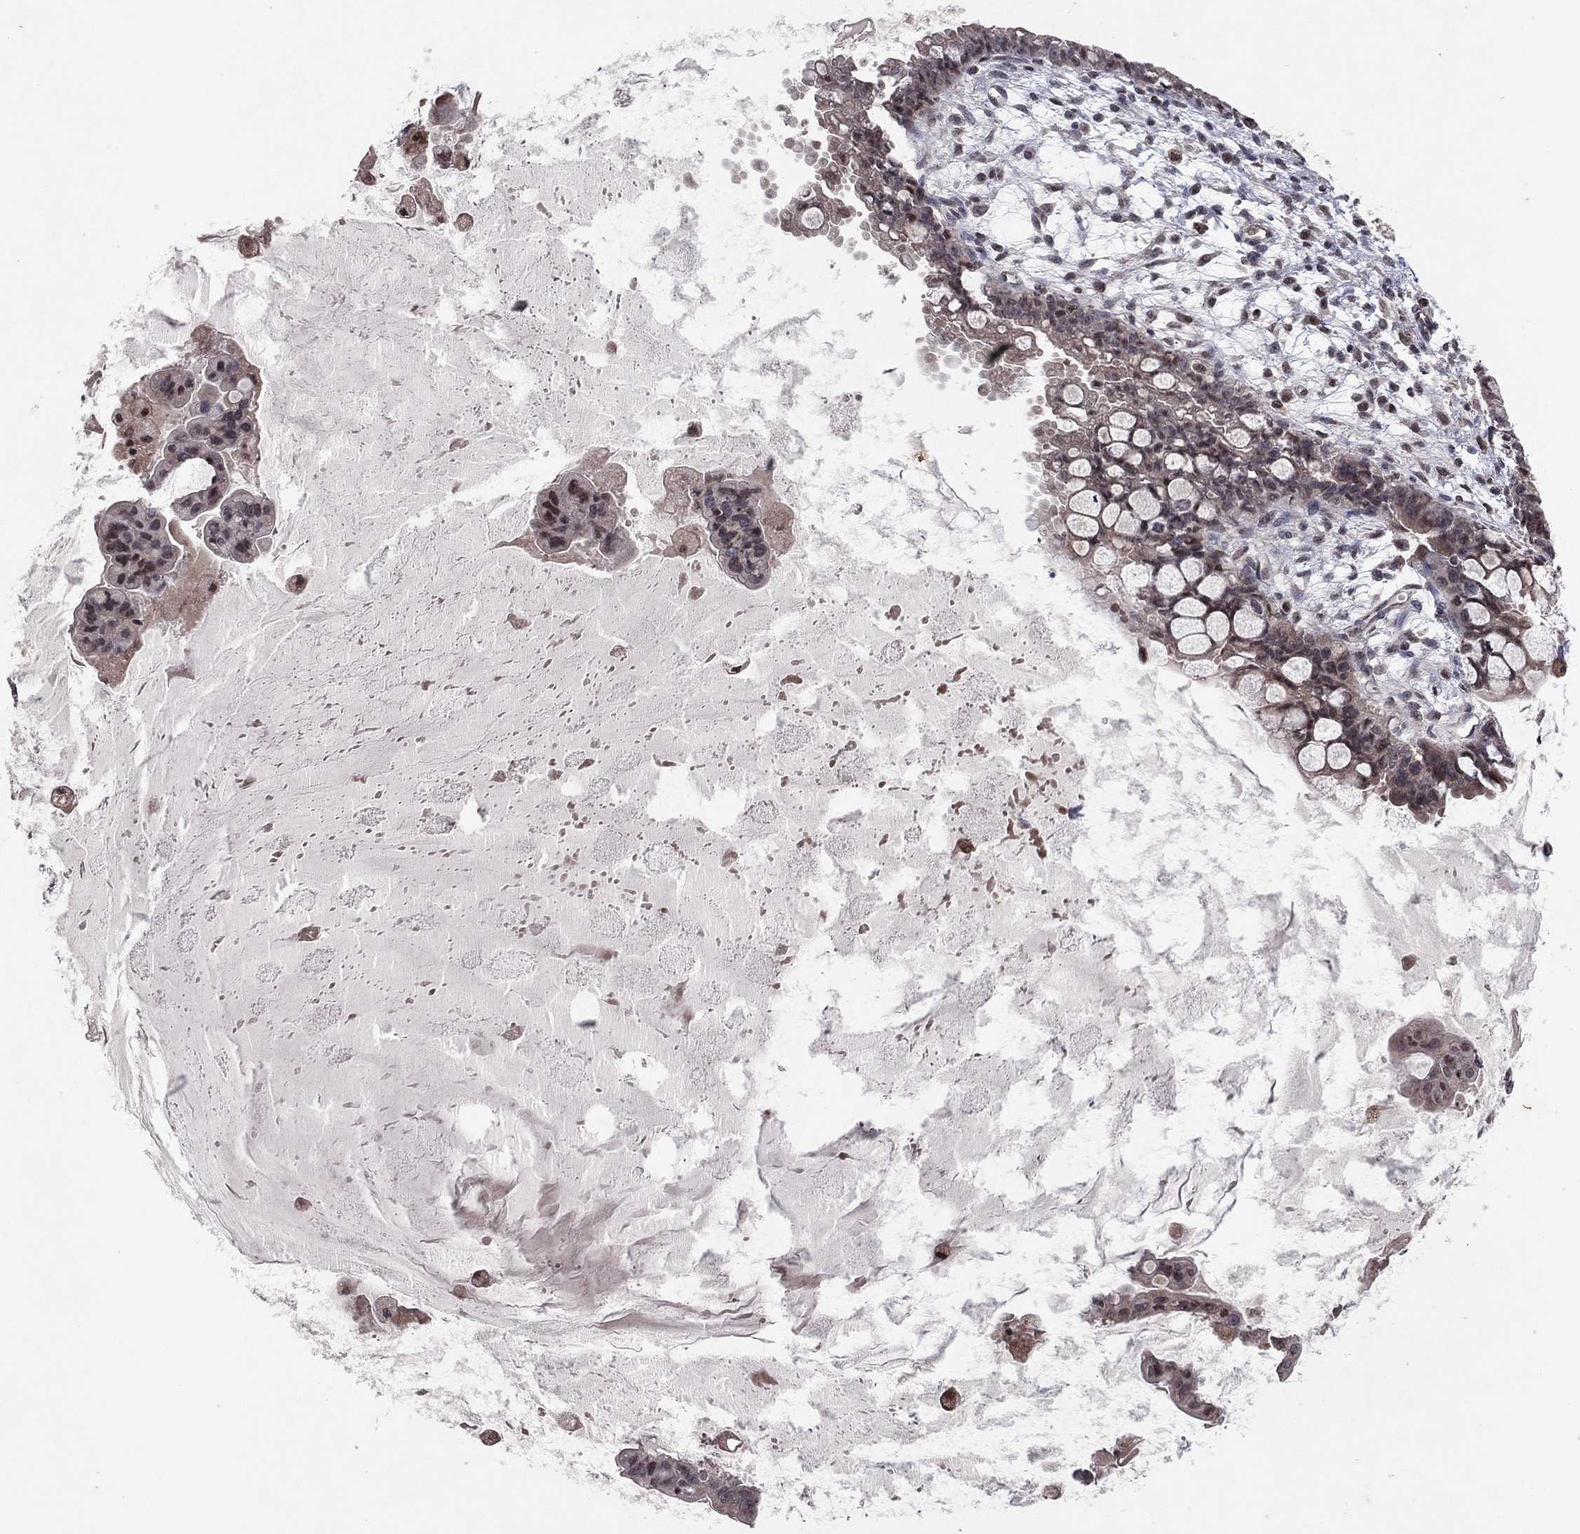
{"staining": {"intensity": "weak", "quantity": "25%-75%", "location": "cytoplasmic/membranous,nuclear"}, "tissue": "ovarian cancer", "cell_type": "Tumor cells", "image_type": "cancer", "snomed": [{"axis": "morphology", "description": "Cystadenocarcinoma, mucinous, NOS"}, {"axis": "topography", "description": "Ovary"}], "caption": "A brown stain highlights weak cytoplasmic/membranous and nuclear expression of a protein in human mucinous cystadenocarcinoma (ovarian) tumor cells.", "gene": "SORBS1", "patient": {"sex": "female", "age": 63}}